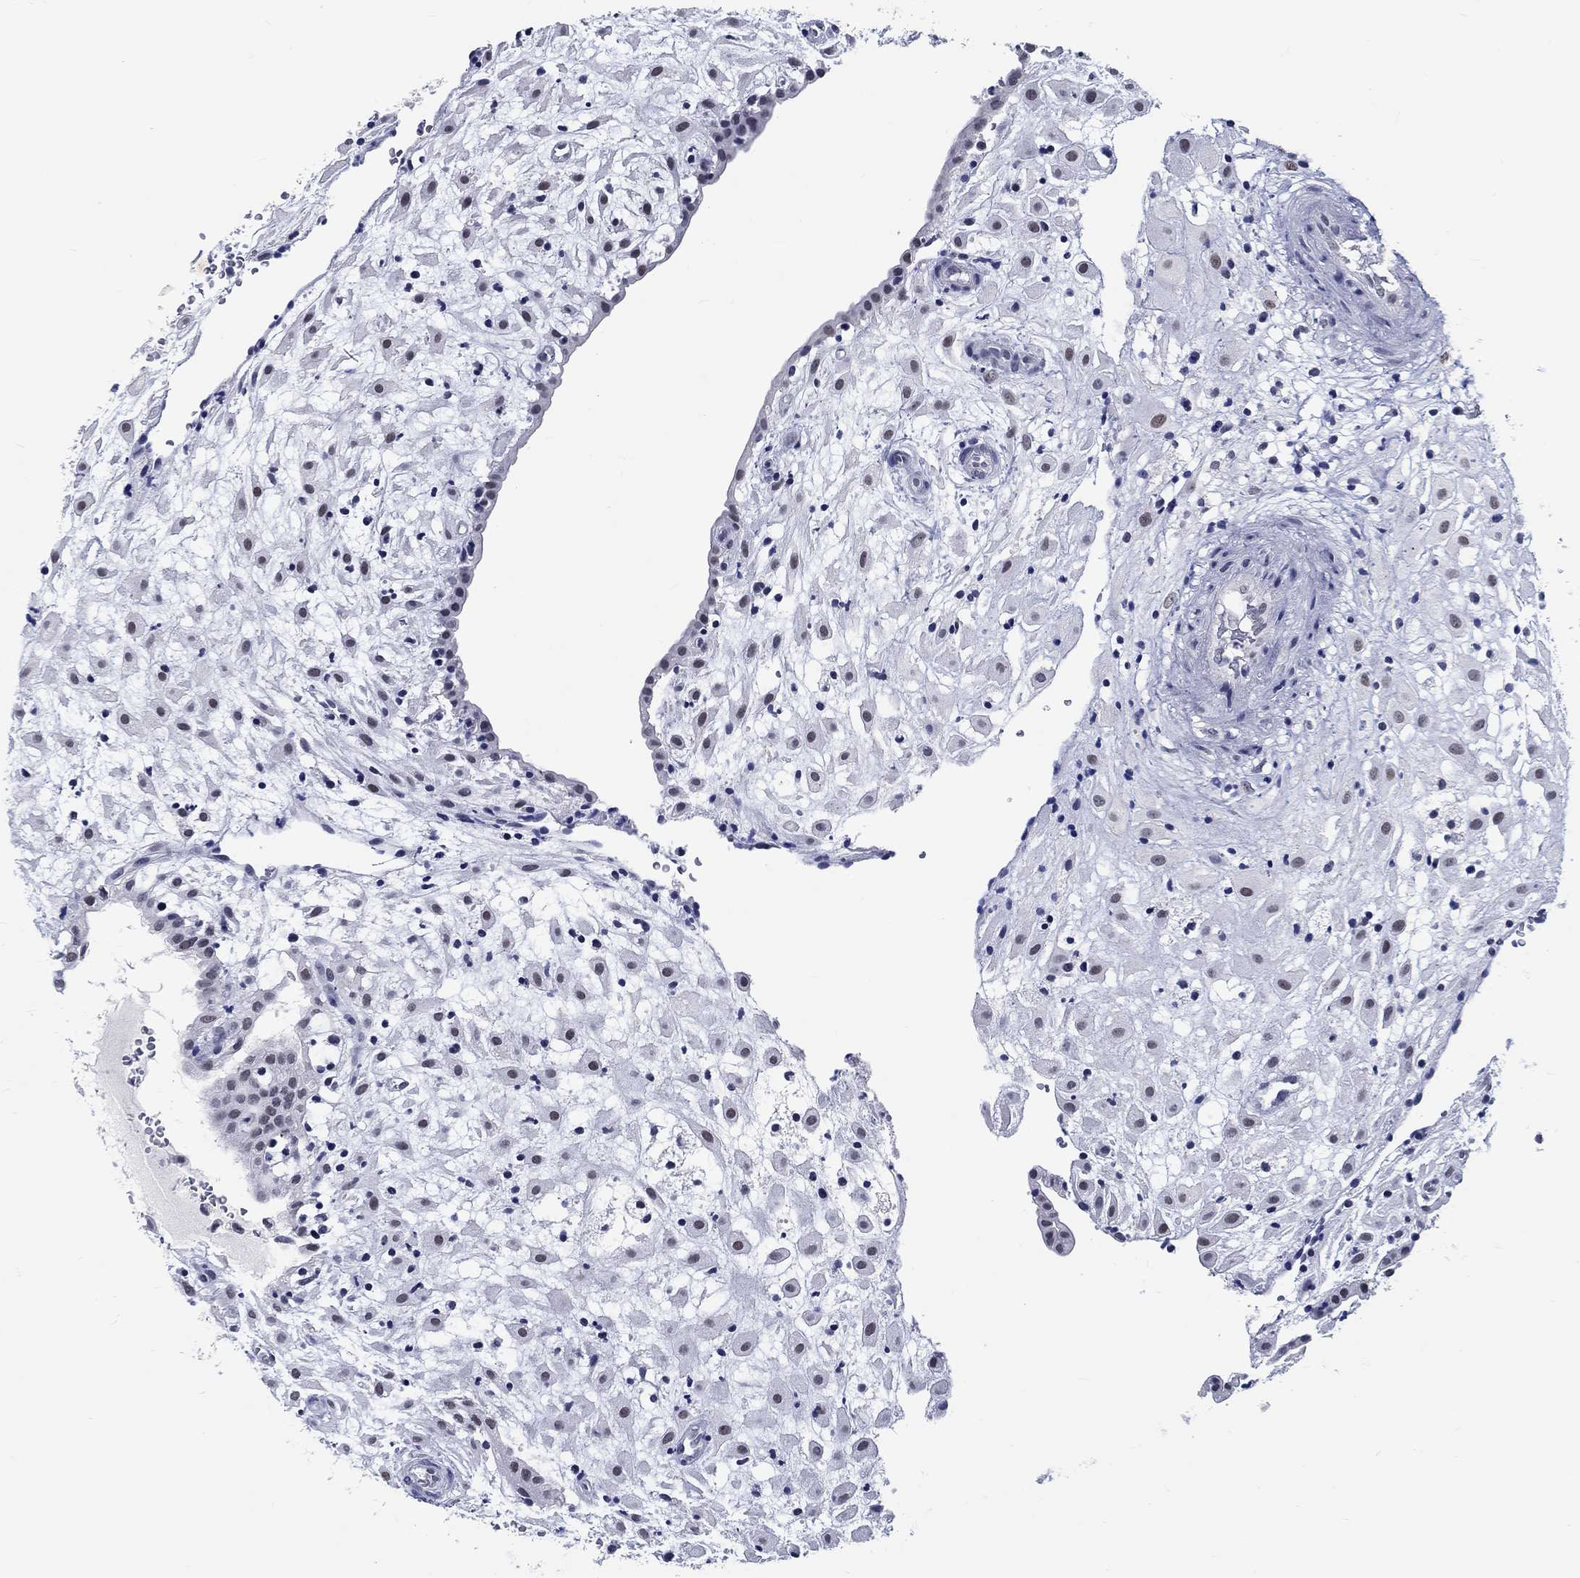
{"staining": {"intensity": "negative", "quantity": "none", "location": "none"}, "tissue": "placenta", "cell_type": "Decidual cells", "image_type": "normal", "snomed": [{"axis": "morphology", "description": "Normal tissue, NOS"}, {"axis": "topography", "description": "Placenta"}], "caption": "Photomicrograph shows no significant protein expression in decidual cells of normal placenta.", "gene": "GRIN1", "patient": {"sex": "female", "age": 24}}